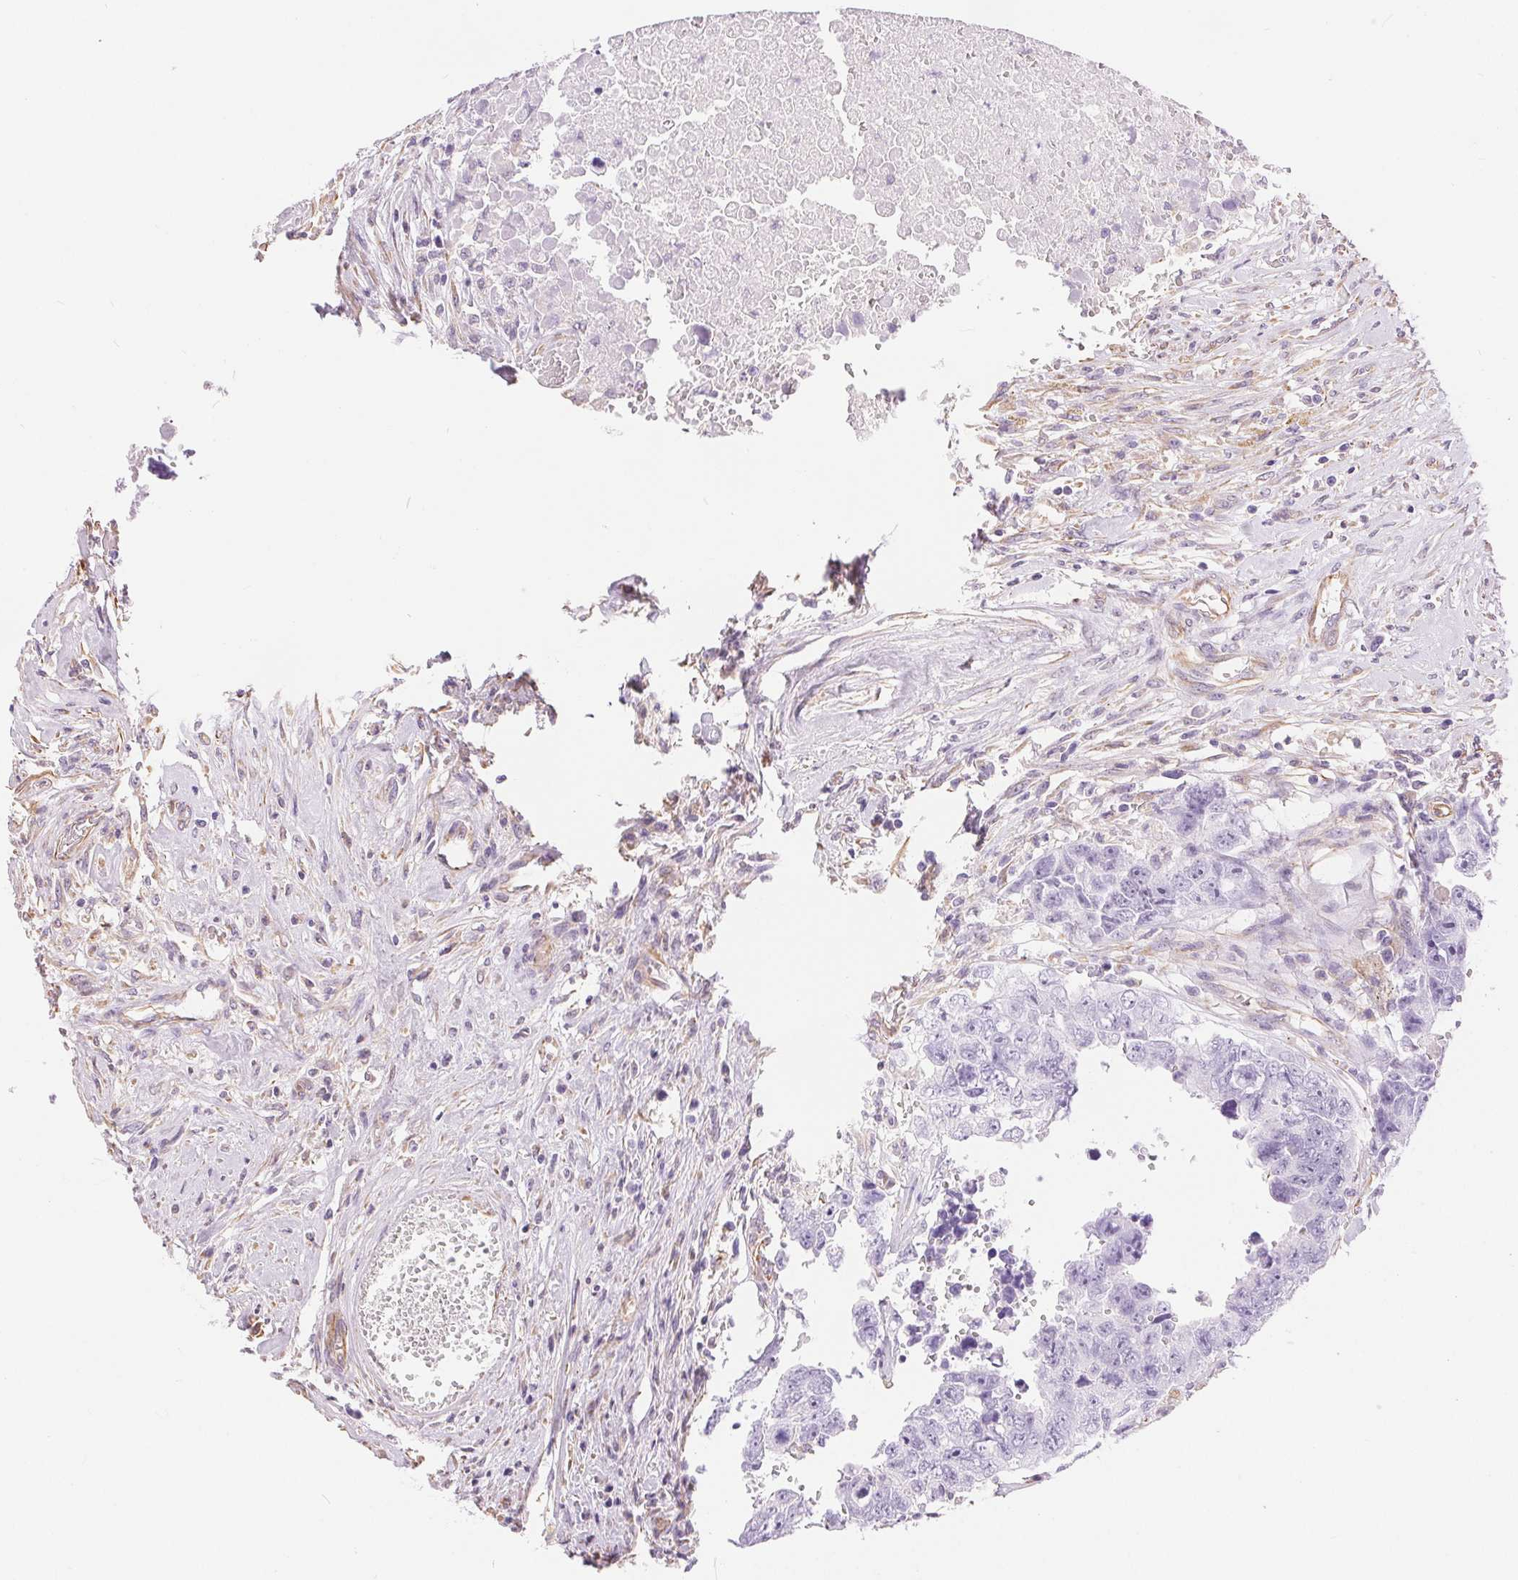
{"staining": {"intensity": "negative", "quantity": "none", "location": "none"}, "tissue": "testis cancer", "cell_type": "Tumor cells", "image_type": "cancer", "snomed": [{"axis": "morphology", "description": "Carcinoma, Embryonal, NOS"}, {"axis": "topography", "description": "Testis"}], "caption": "Tumor cells show no significant protein expression in embryonal carcinoma (testis). The staining is performed using DAB (3,3'-diaminobenzidine) brown chromogen with nuclei counter-stained in using hematoxylin.", "gene": "GFAP", "patient": {"sex": "male", "age": 22}}